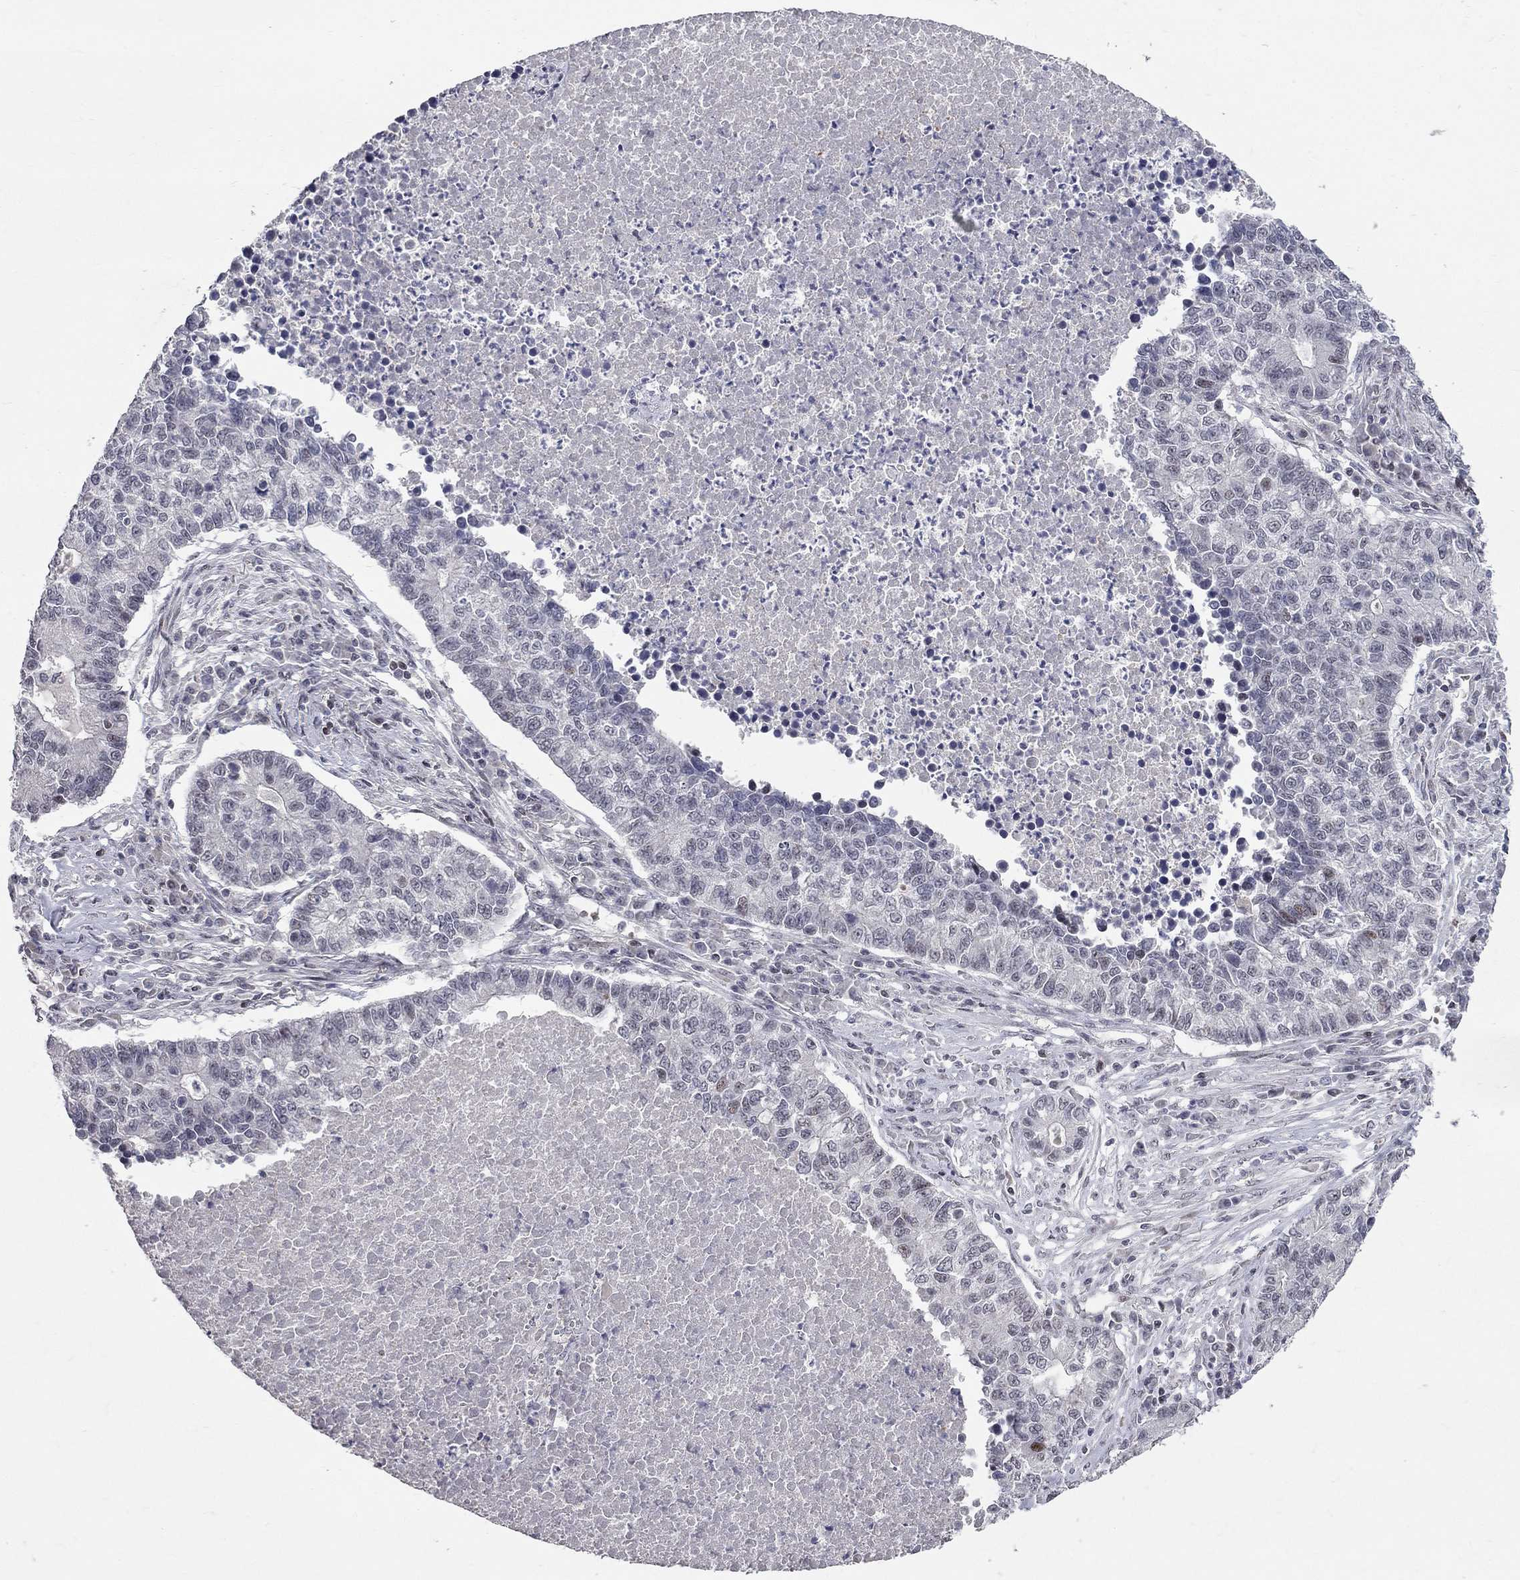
{"staining": {"intensity": "negative", "quantity": "none", "location": "none"}, "tissue": "lung cancer", "cell_type": "Tumor cells", "image_type": "cancer", "snomed": [{"axis": "morphology", "description": "Adenocarcinoma, NOS"}, {"axis": "topography", "description": "Lung"}], "caption": "Immunohistochemistry histopathology image of neoplastic tissue: lung cancer (adenocarcinoma) stained with DAB (3,3'-diaminobenzidine) shows no significant protein positivity in tumor cells.", "gene": "HDAC3", "patient": {"sex": "male", "age": 57}}